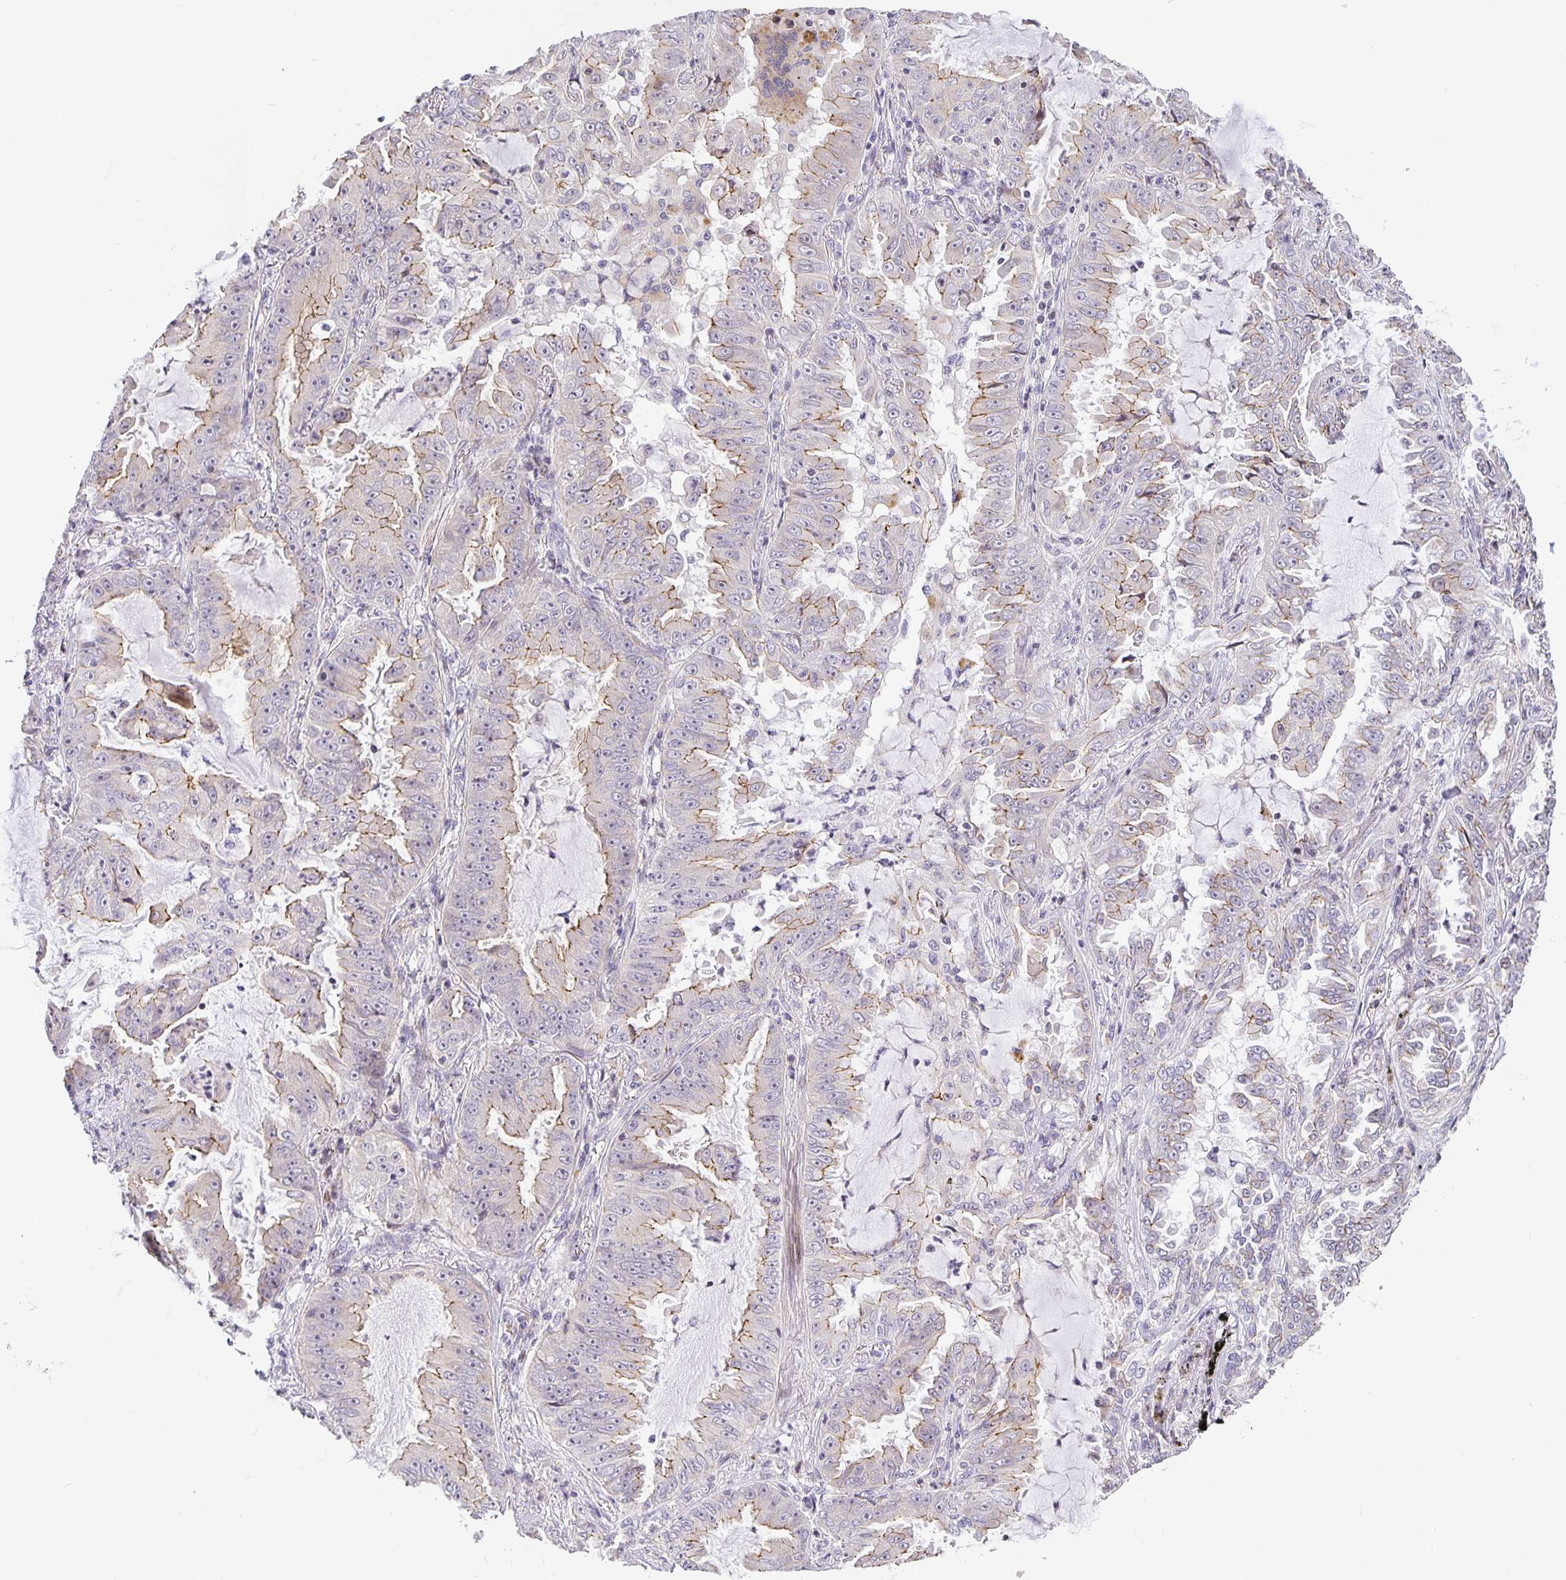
{"staining": {"intensity": "moderate", "quantity": "25%-75%", "location": "cytoplasmic/membranous"}, "tissue": "lung cancer", "cell_type": "Tumor cells", "image_type": "cancer", "snomed": [{"axis": "morphology", "description": "Adenocarcinoma, NOS"}, {"axis": "topography", "description": "Lung"}], "caption": "This is an image of immunohistochemistry (IHC) staining of adenocarcinoma (lung), which shows moderate staining in the cytoplasmic/membranous of tumor cells.", "gene": "TJP3", "patient": {"sex": "female", "age": 52}}